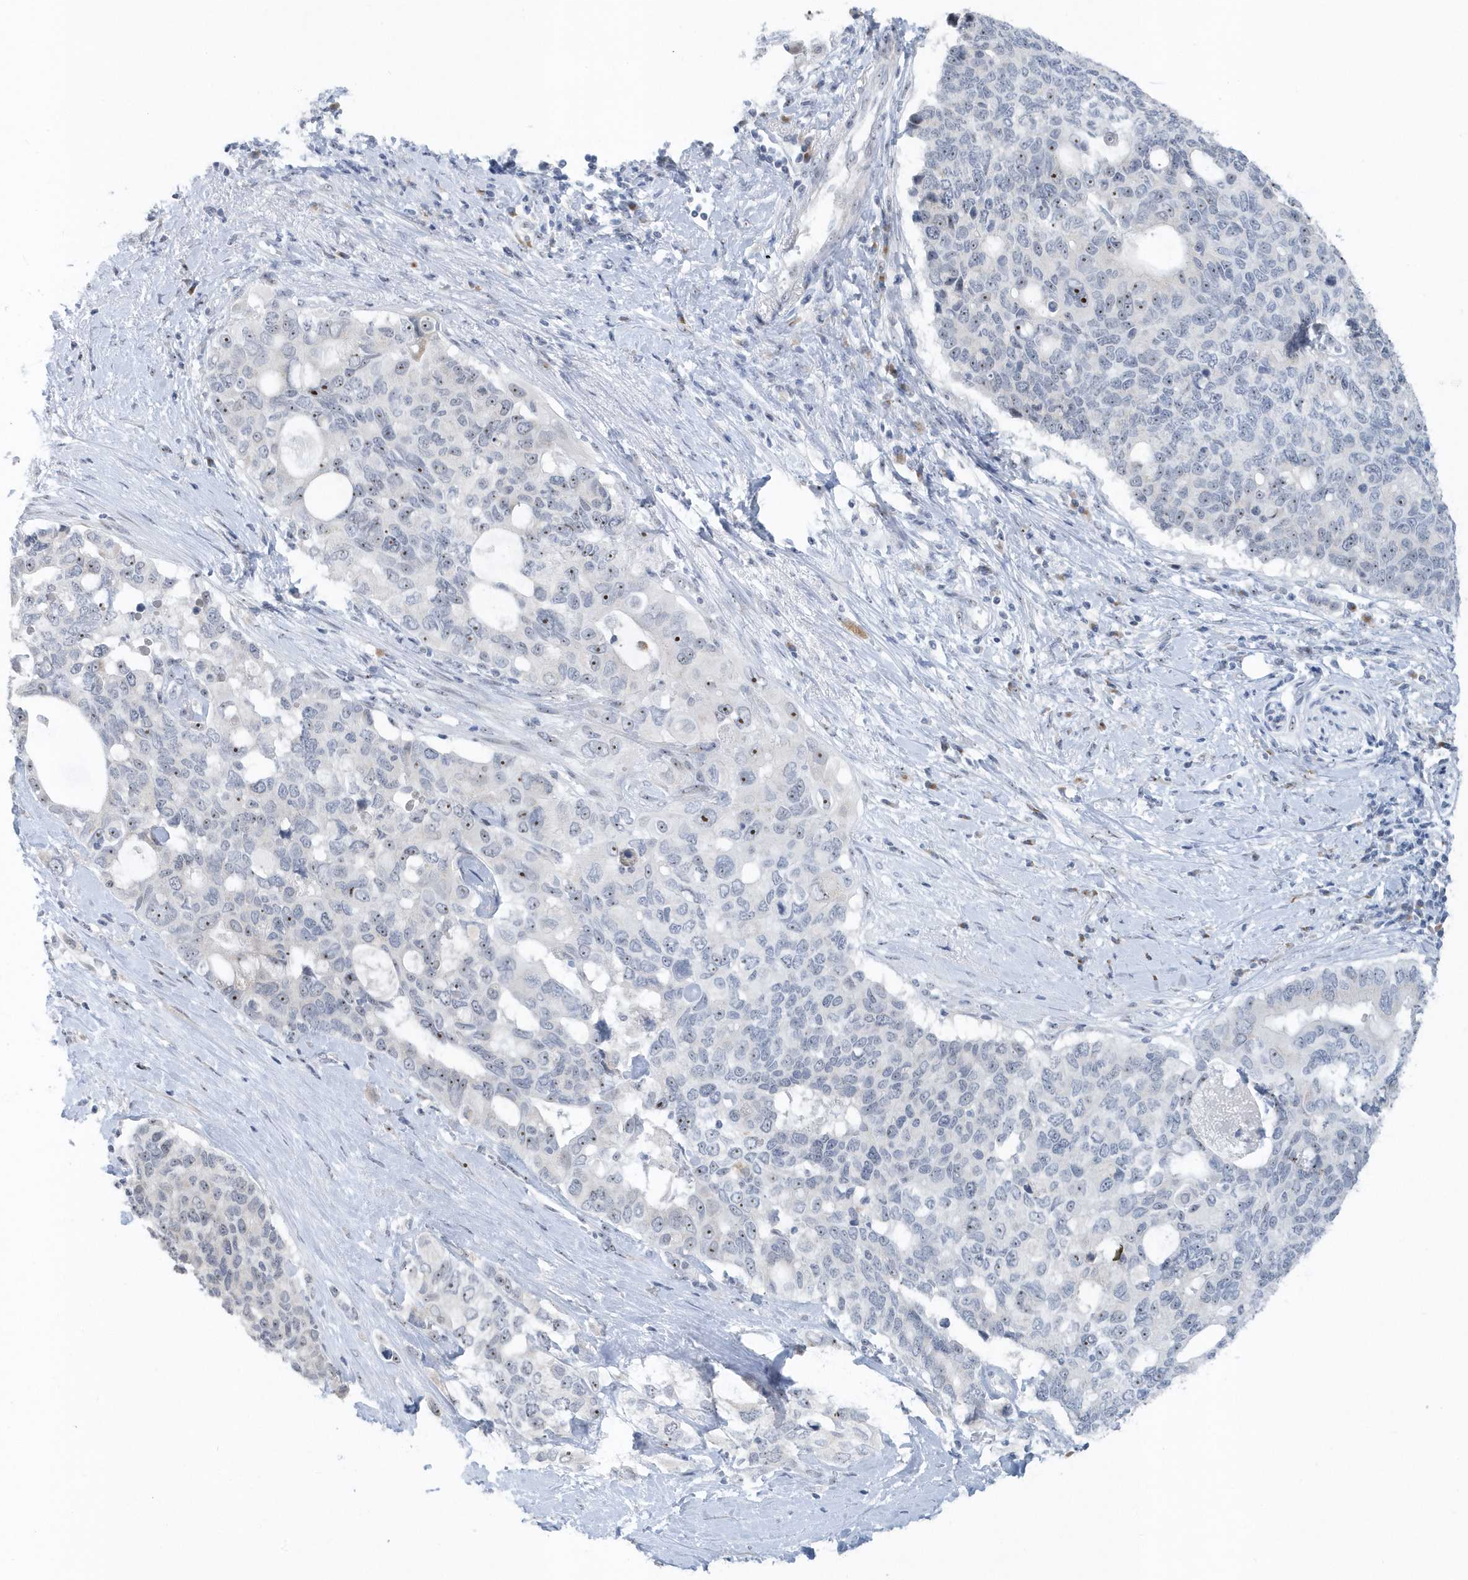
{"staining": {"intensity": "moderate", "quantity": "<25%", "location": "nuclear"}, "tissue": "pancreatic cancer", "cell_type": "Tumor cells", "image_type": "cancer", "snomed": [{"axis": "morphology", "description": "Adenocarcinoma, NOS"}, {"axis": "topography", "description": "Pancreas"}], "caption": "Pancreatic cancer tissue reveals moderate nuclear staining in about <25% of tumor cells", "gene": "RPF2", "patient": {"sex": "female", "age": 56}}